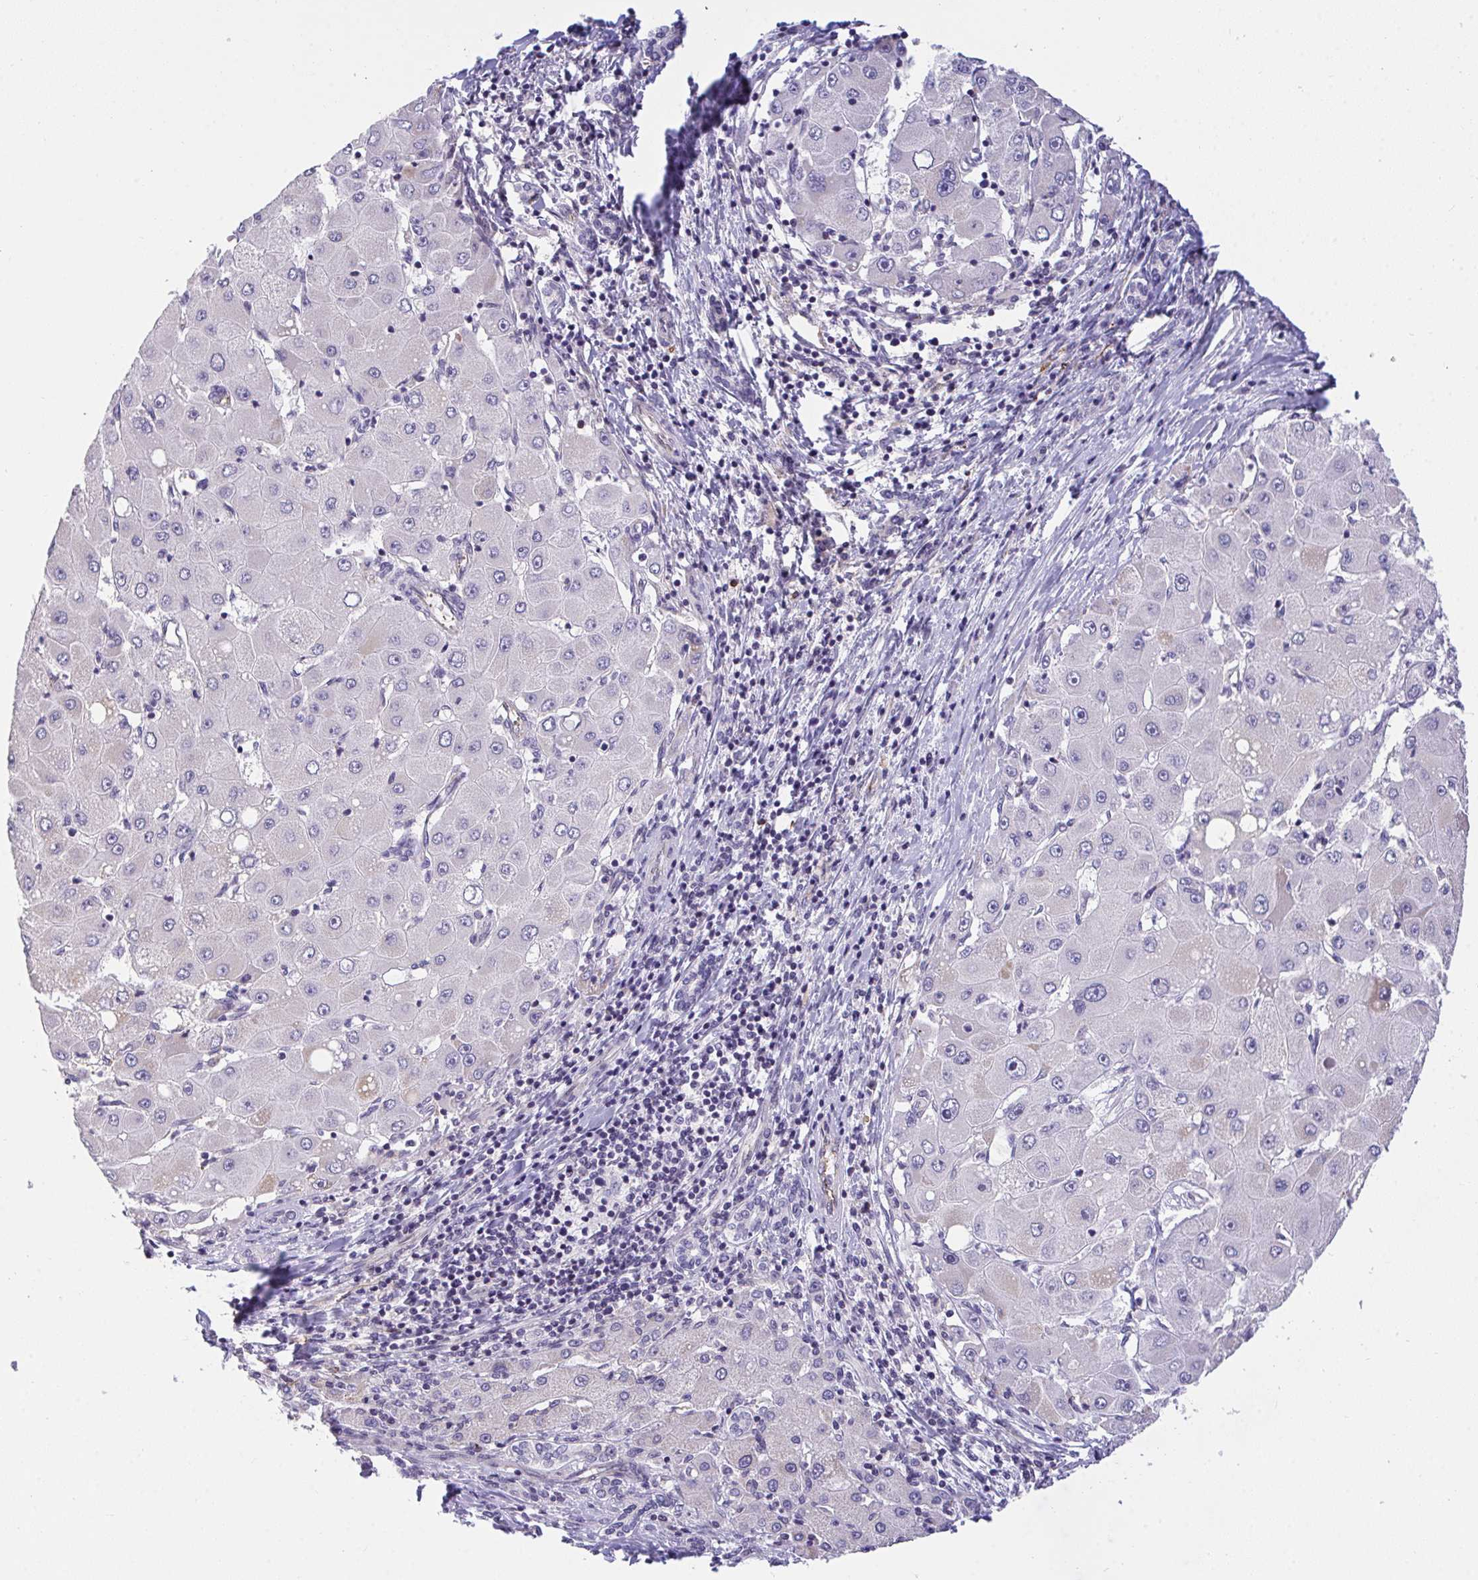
{"staining": {"intensity": "negative", "quantity": "none", "location": "none"}, "tissue": "liver cancer", "cell_type": "Tumor cells", "image_type": "cancer", "snomed": [{"axis": "morphology", "description": "Carcinoma, Hepatocellular, NOS"}, {"axis": "topography", "description": "Liver"}], "caption": "The immunohistochemistry (IHC) histopathology image has no significant expression in tumor cells of liver cancer tissue.", "gene": "SEMA6B", "patient": {"sex": "male", "age": 40}}